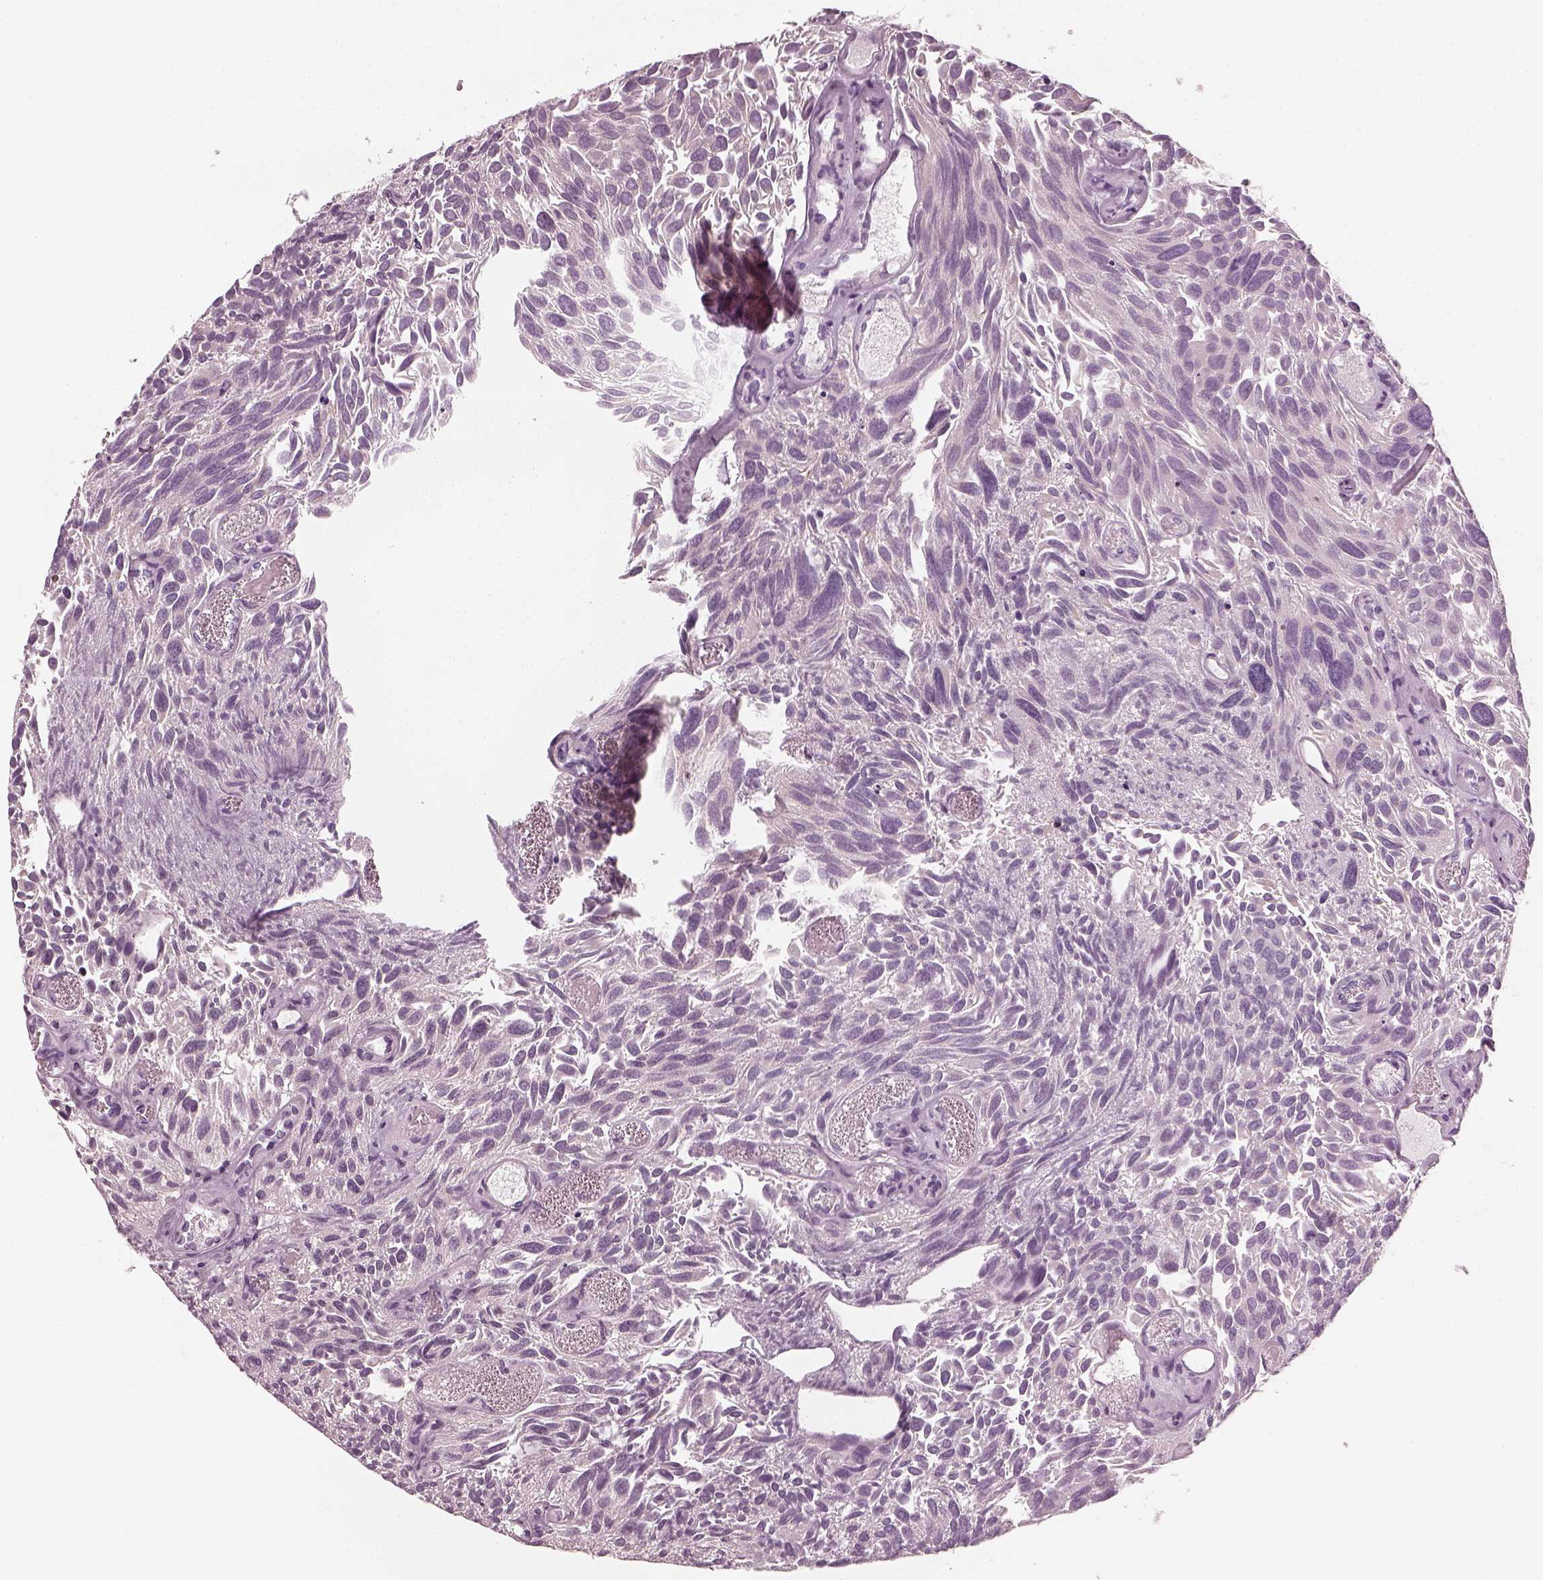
{"staining": {"intensity": "negative", "quantity": "none", "location": "none"}, "tissue": "urothelial cancer", "cell_type": "Tumor cells", "image_type": "cancer", "snomed": [{"axis": "morphology", "description": "Urothelial carcinoma, Low grade"}, {"axis": "topography", "description": "Urinary bladder"}], "caption": "This image is of urothelial cancer stained with IHC to label a protein in brown with the nuclei are counter-stained blue. There is no positivity in tumor cells.", "gene": "CNTN1", "patient": {"sex": "female", "age": 69}}